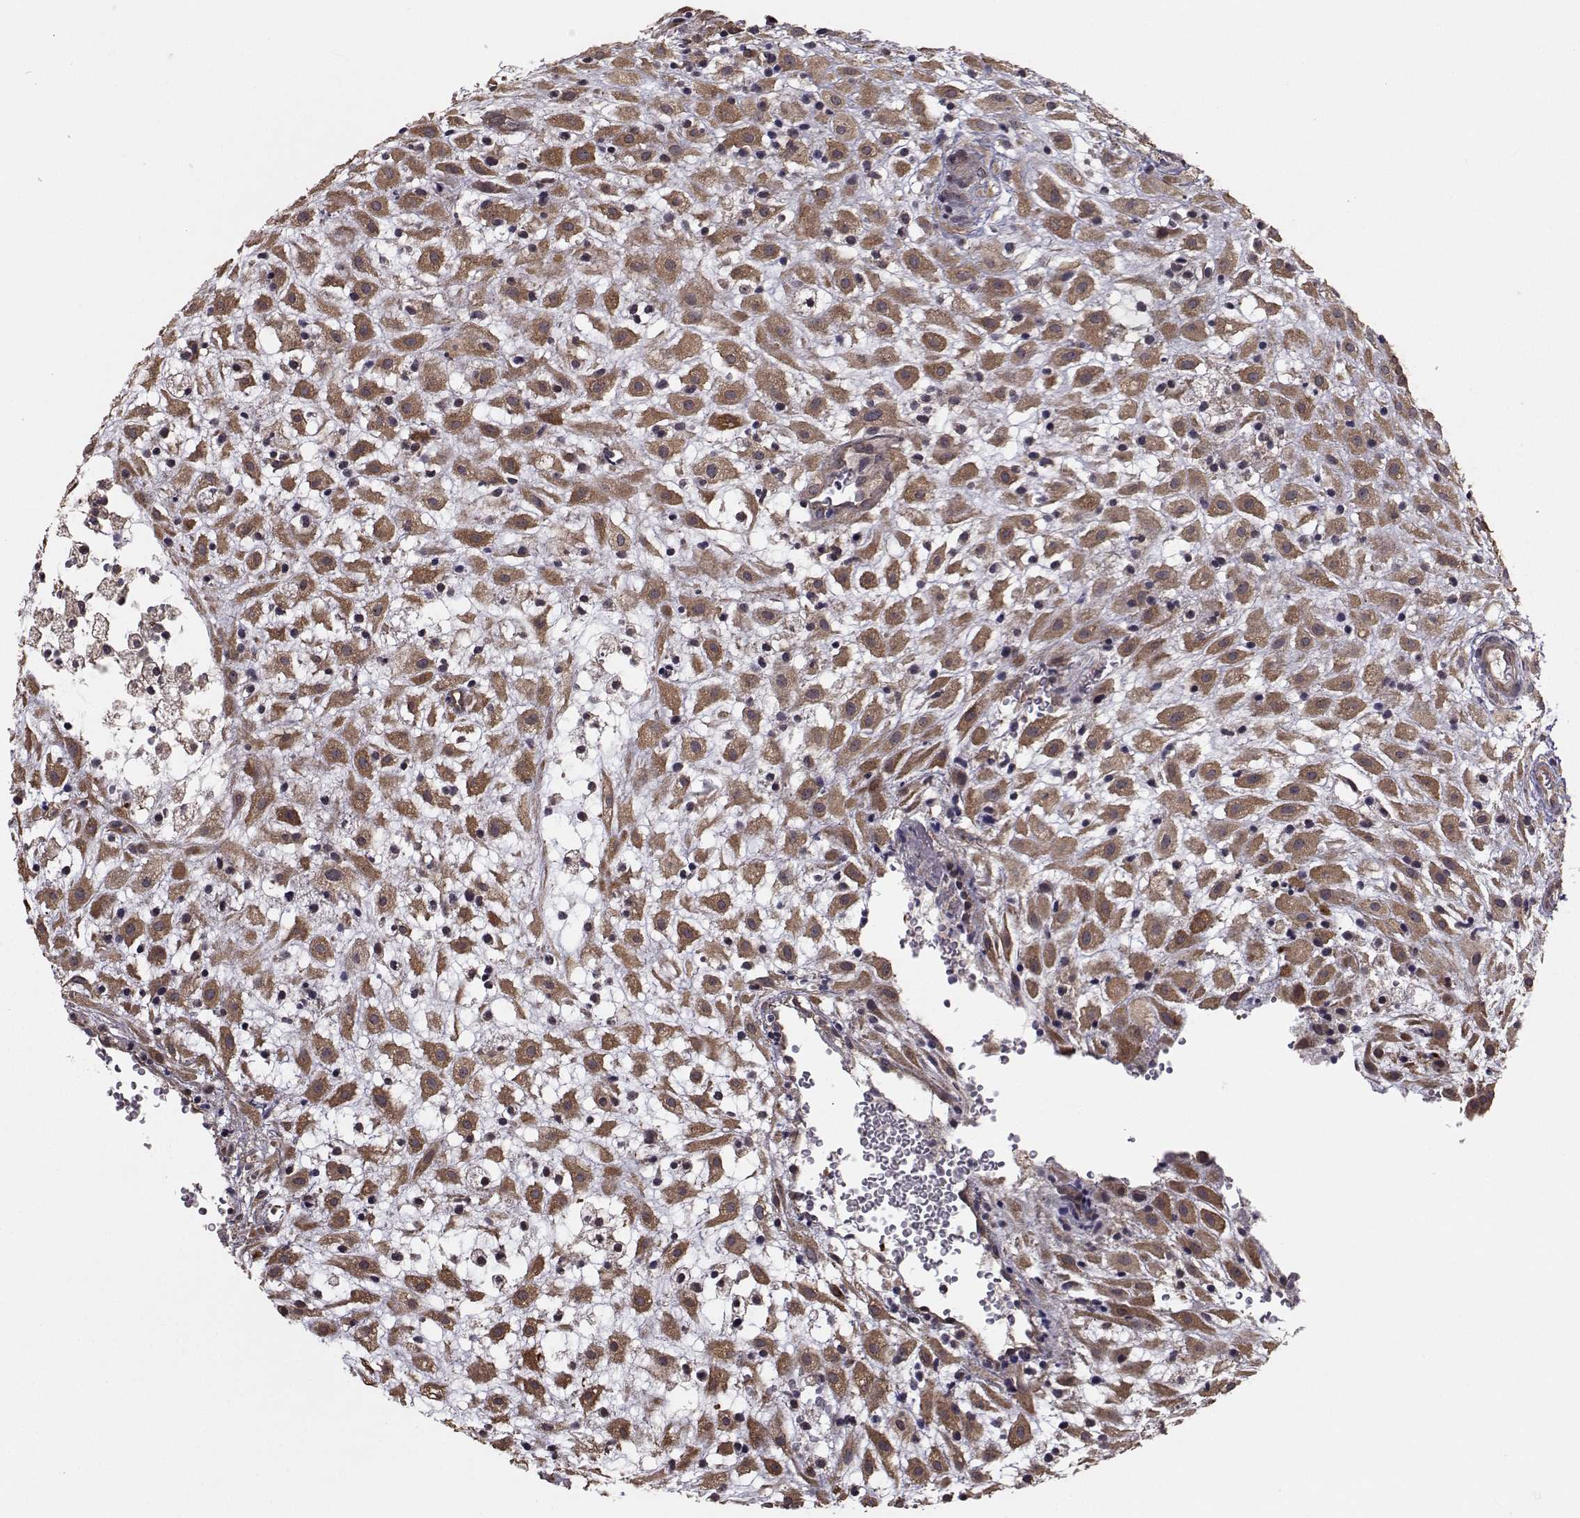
{"staining": {"intensity": "moderate", "quantity": ">75%", "location": "cytoplasmic/membranous"}, "tissue": "placenta", "cell_type": "Decidual cells", "image_type": "normal", "snomed": [{"axis": "morphology", "description": "Normal tissue, NOS"}, {"axis": "topography", "description": "Placenta"}], "caption": "DAB immunohistochemical staining of normal human placenta reveals moderate cytoplasmic/membranous protein expression in about >75% of decidual cells. Using DAB (brown) and hematoxylin (blue) stains, captured at high magnification using brightfield microscopy.", "gene": "TRIP10", "patient": {"sex": "female", "age": 24}}